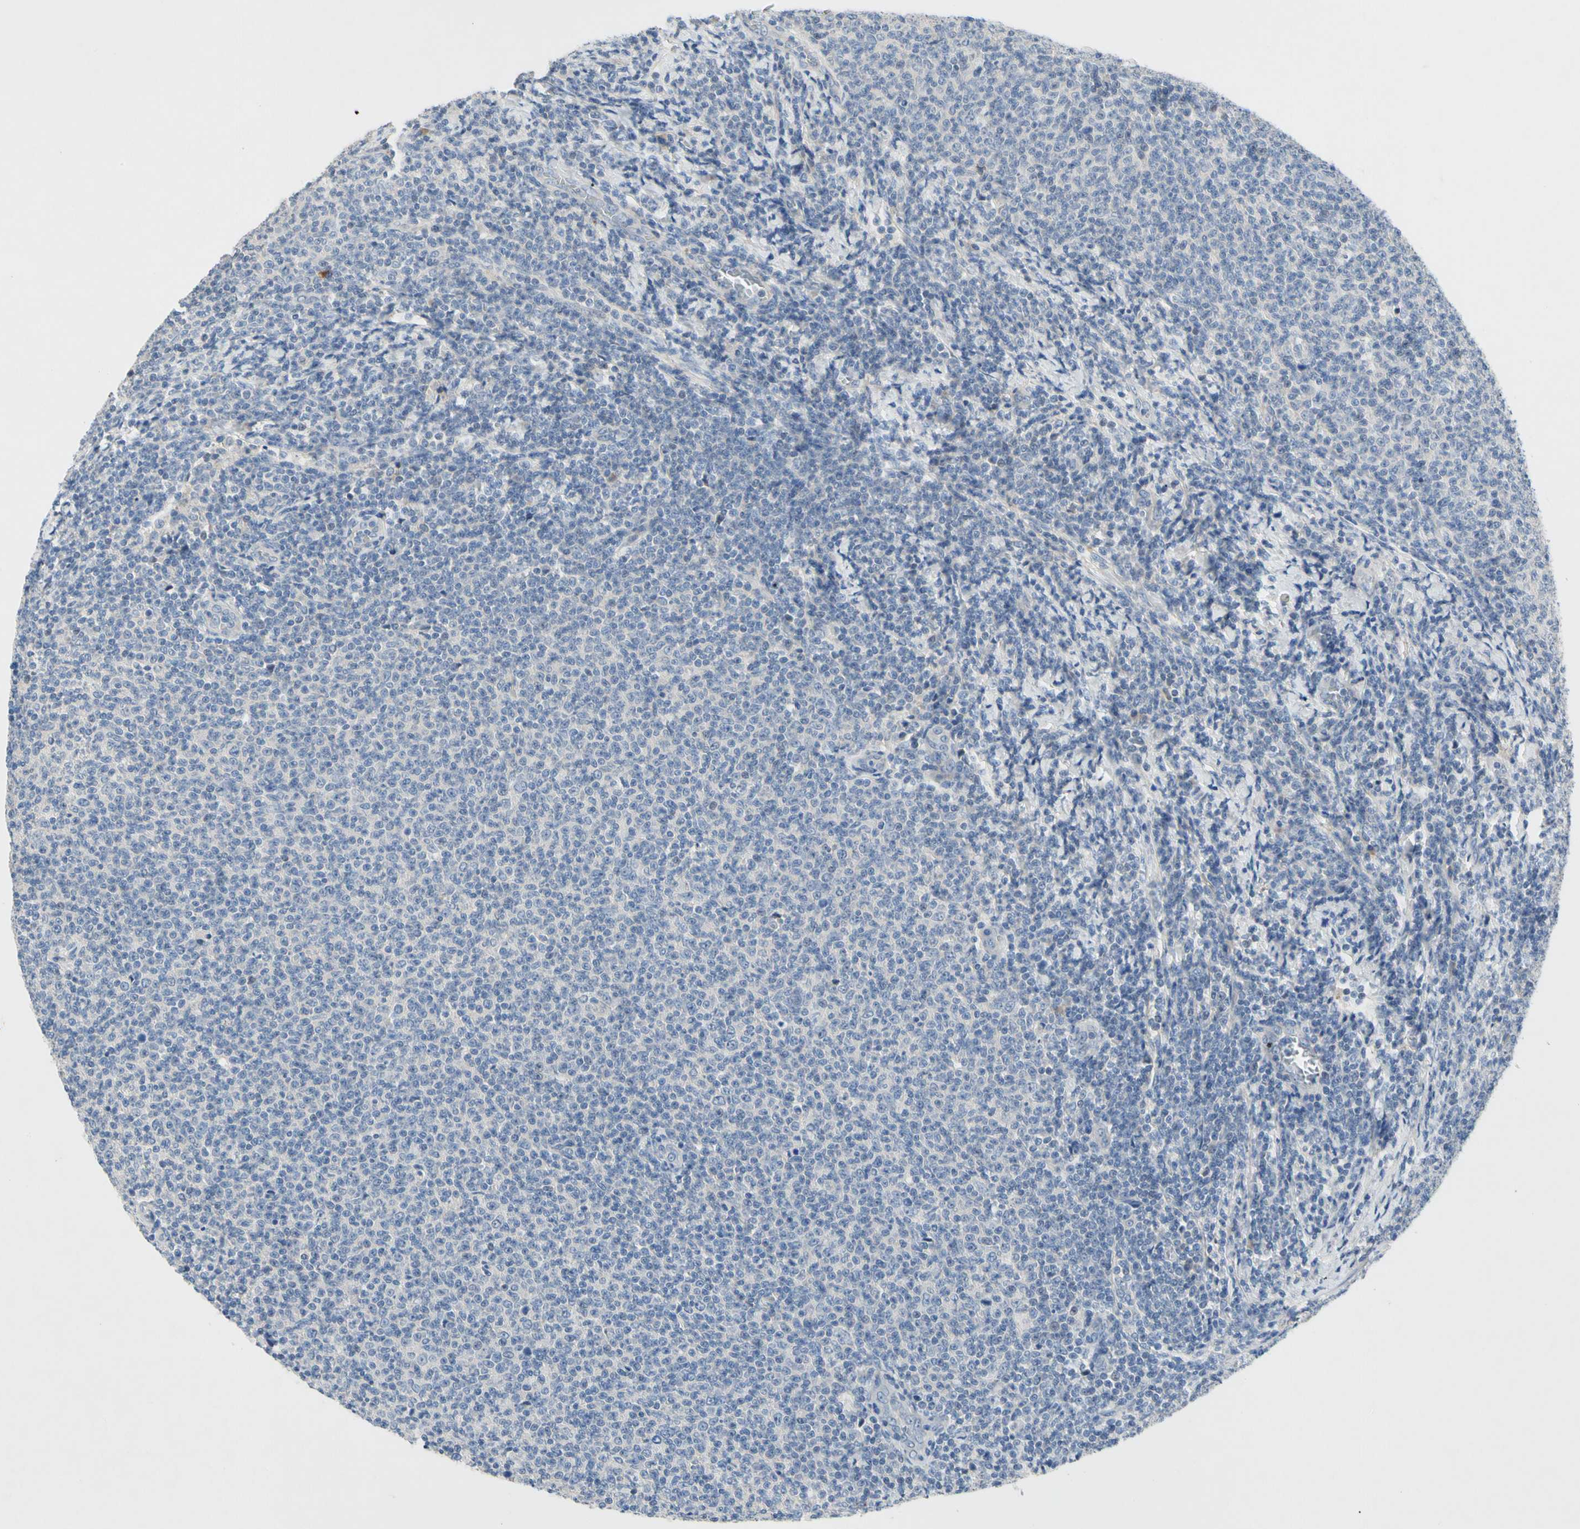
{"staining": {"intensity": "negative", "quantity": "none", "location": "none"}, "tissue": "lymphoma", "cell_type": "Tumor cells", "image_type": "cancer", "snomed": [{"axis": "morphology", "description": "Malignant lymphoma, non-Hodgkin's type, Low grade"}, {"axis": "topography", "description": "Lymph node"}], "caption": "Tumor cells show no significant staining in low-grade malignant lymphoma, non-Hodgkin's type. The staining was performed using DAB to visualize the protein expression in brown, while the nuclei were stained in blue with hematoxylin (Magnification: 20x).", "gene": "GAS6", "patient": {"sex": "male", "age": 66}}